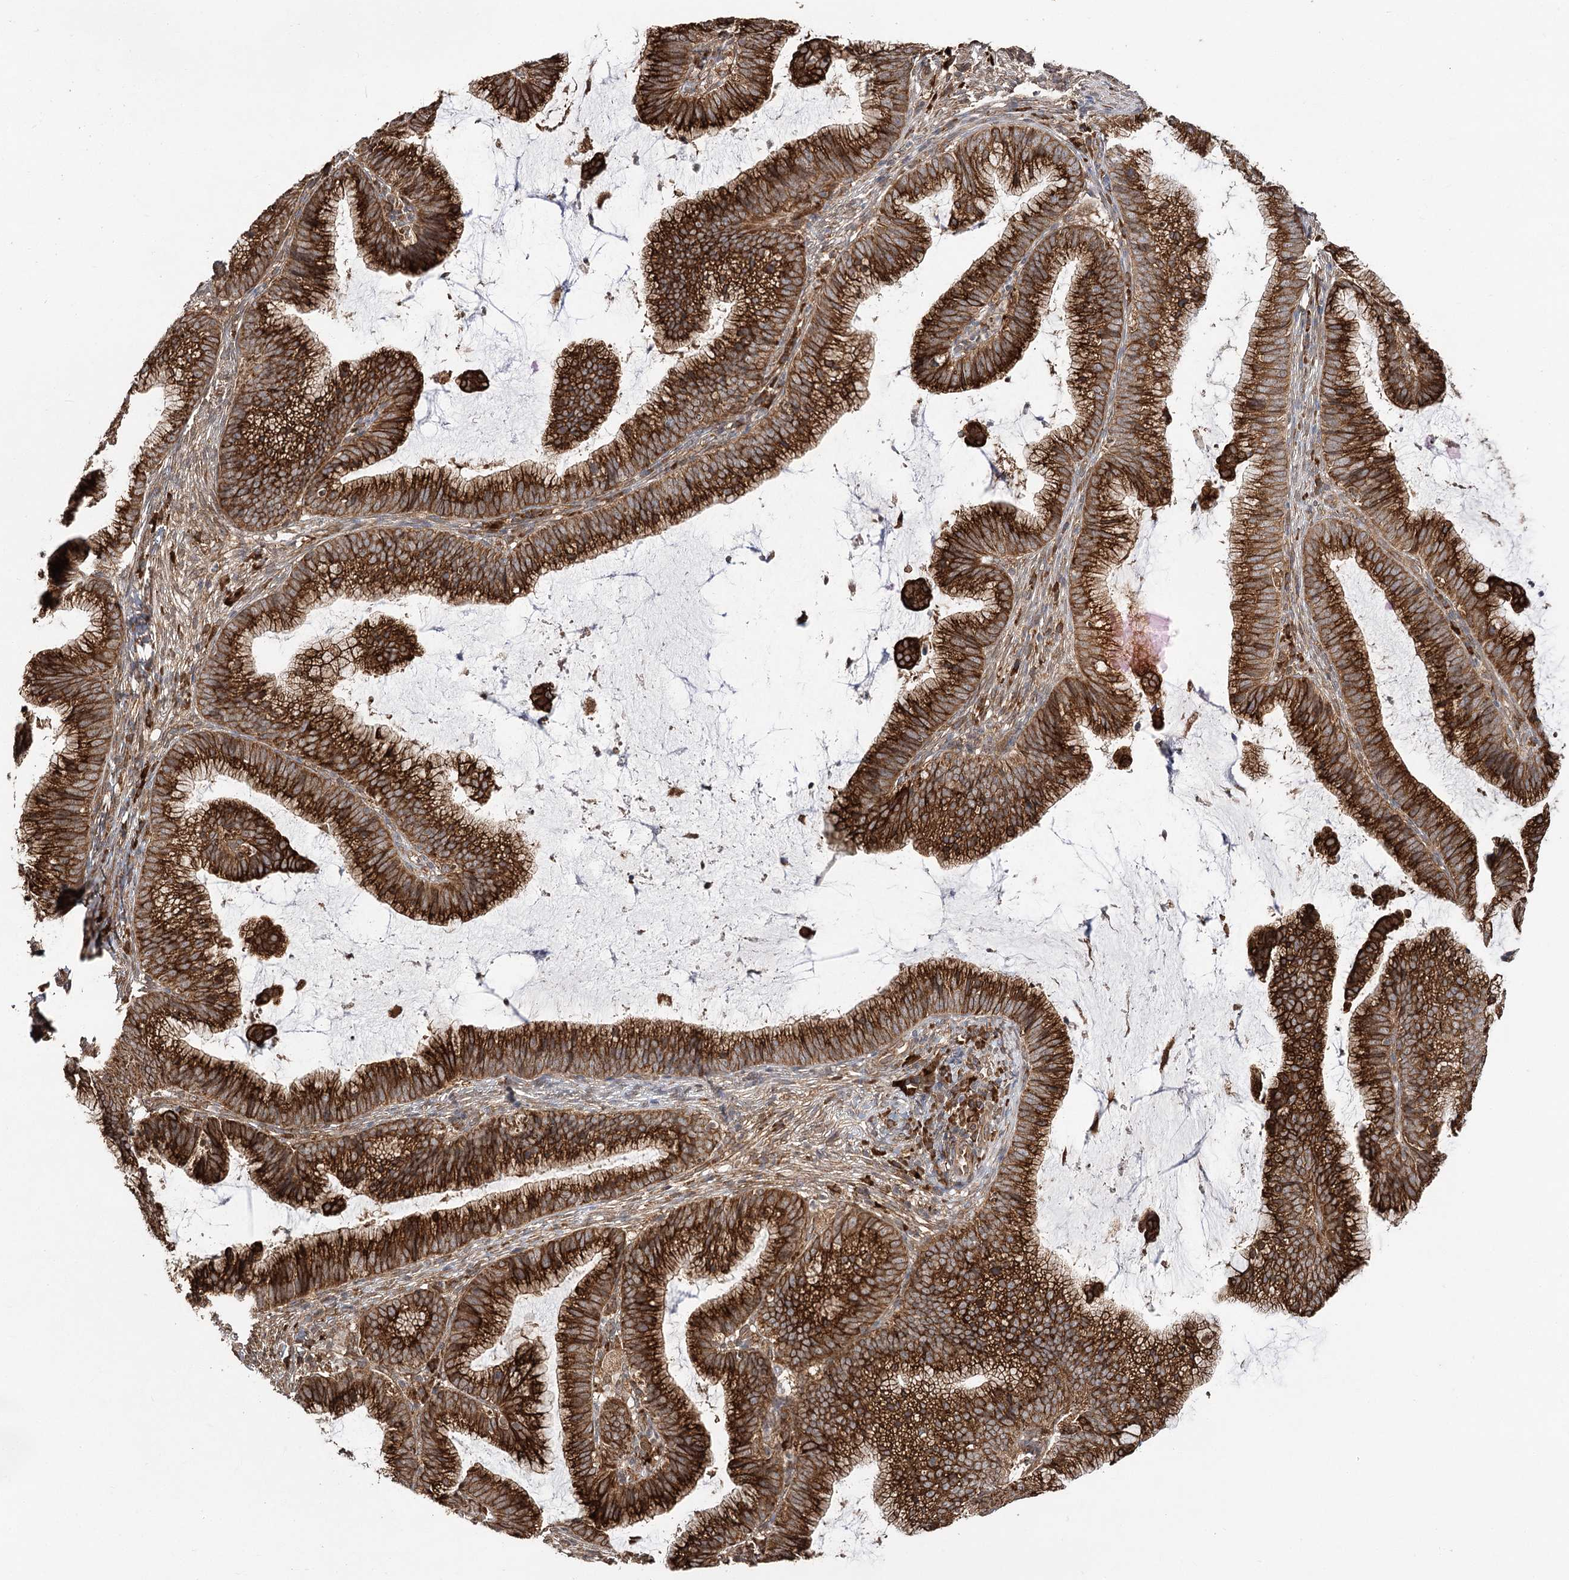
{"staining": {"intensity": "strong", "quantity": ">75%", "location": "cytoplasmic/membranous"}, "tissue": "cervical cancer", "cell_type": "Tumor cells", "image_type": "cancer", "snomed": [{"axis": "morphology", "description": "Adenocarcinoma, NOS"}, {"axis": "topography", "description": "Cervix"}], "caption": "About >75% of tumor cells in human cervical cancer (adenocarcinoma) reveal strong cytoplasmic/membranous protein staining as visualized by brown immunohistochemical staining.", "gene": "DNAJB14", "patient": {"sex": "female", "age": 36}}